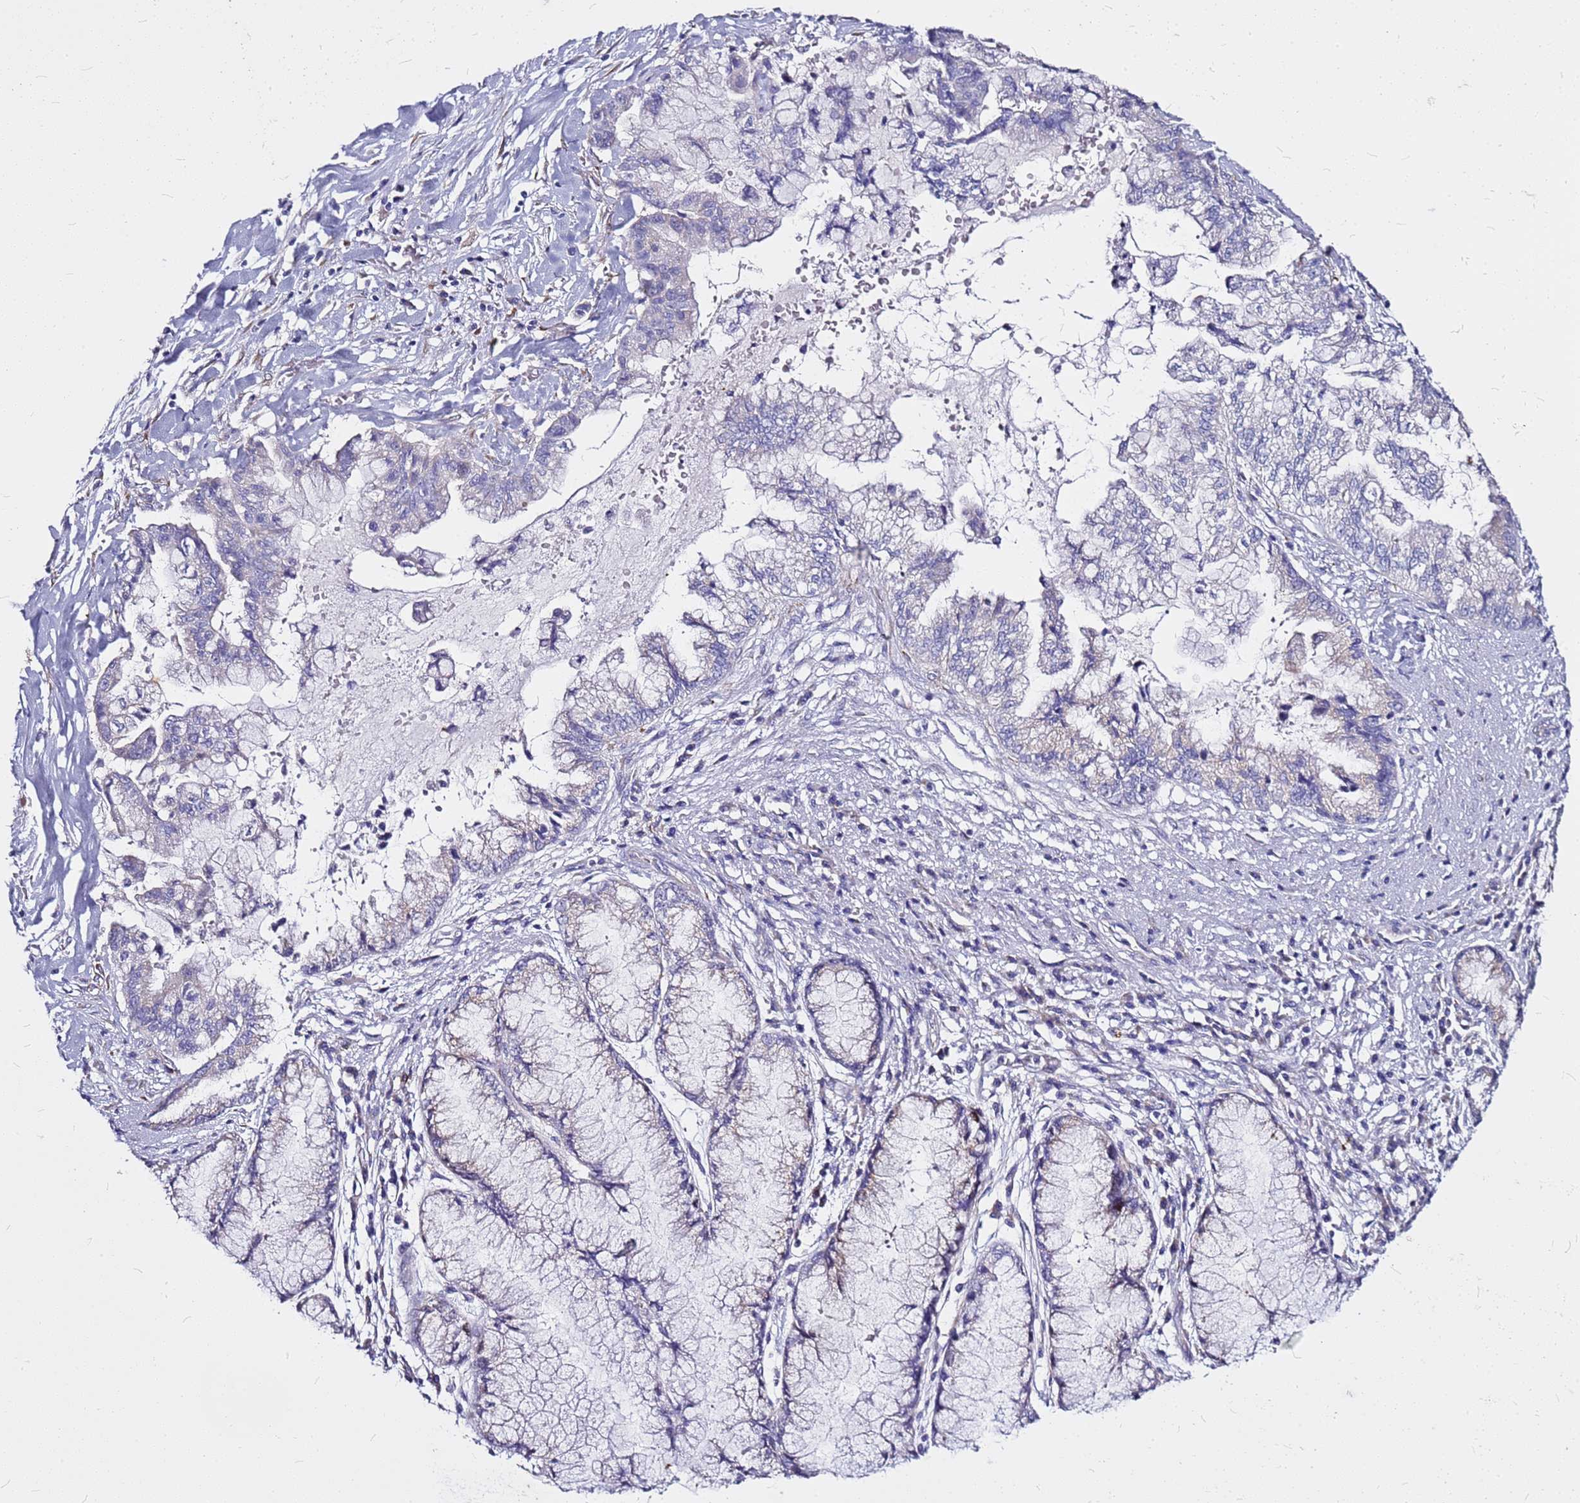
{"staining": {"intensity": "negative", "quantity": "none", "location": "none"}, "tissue": "pancreatic cancer", "cell_type": "Tumor cells", "image_type": "cancer", "snomed": [{"axis": "morphology", "description": "Adenocarcinoma, NOS"}, {"axis": "topography", "description": "Pancreas"}], "caption": "IHC micrograph of neoplastic tissue: human pancreatic cancer stained with DAB demonstrates no significant protein positivity in tumor cells.", "gene": "CASD1", "patient": {"sex": "male", "age": 73}}